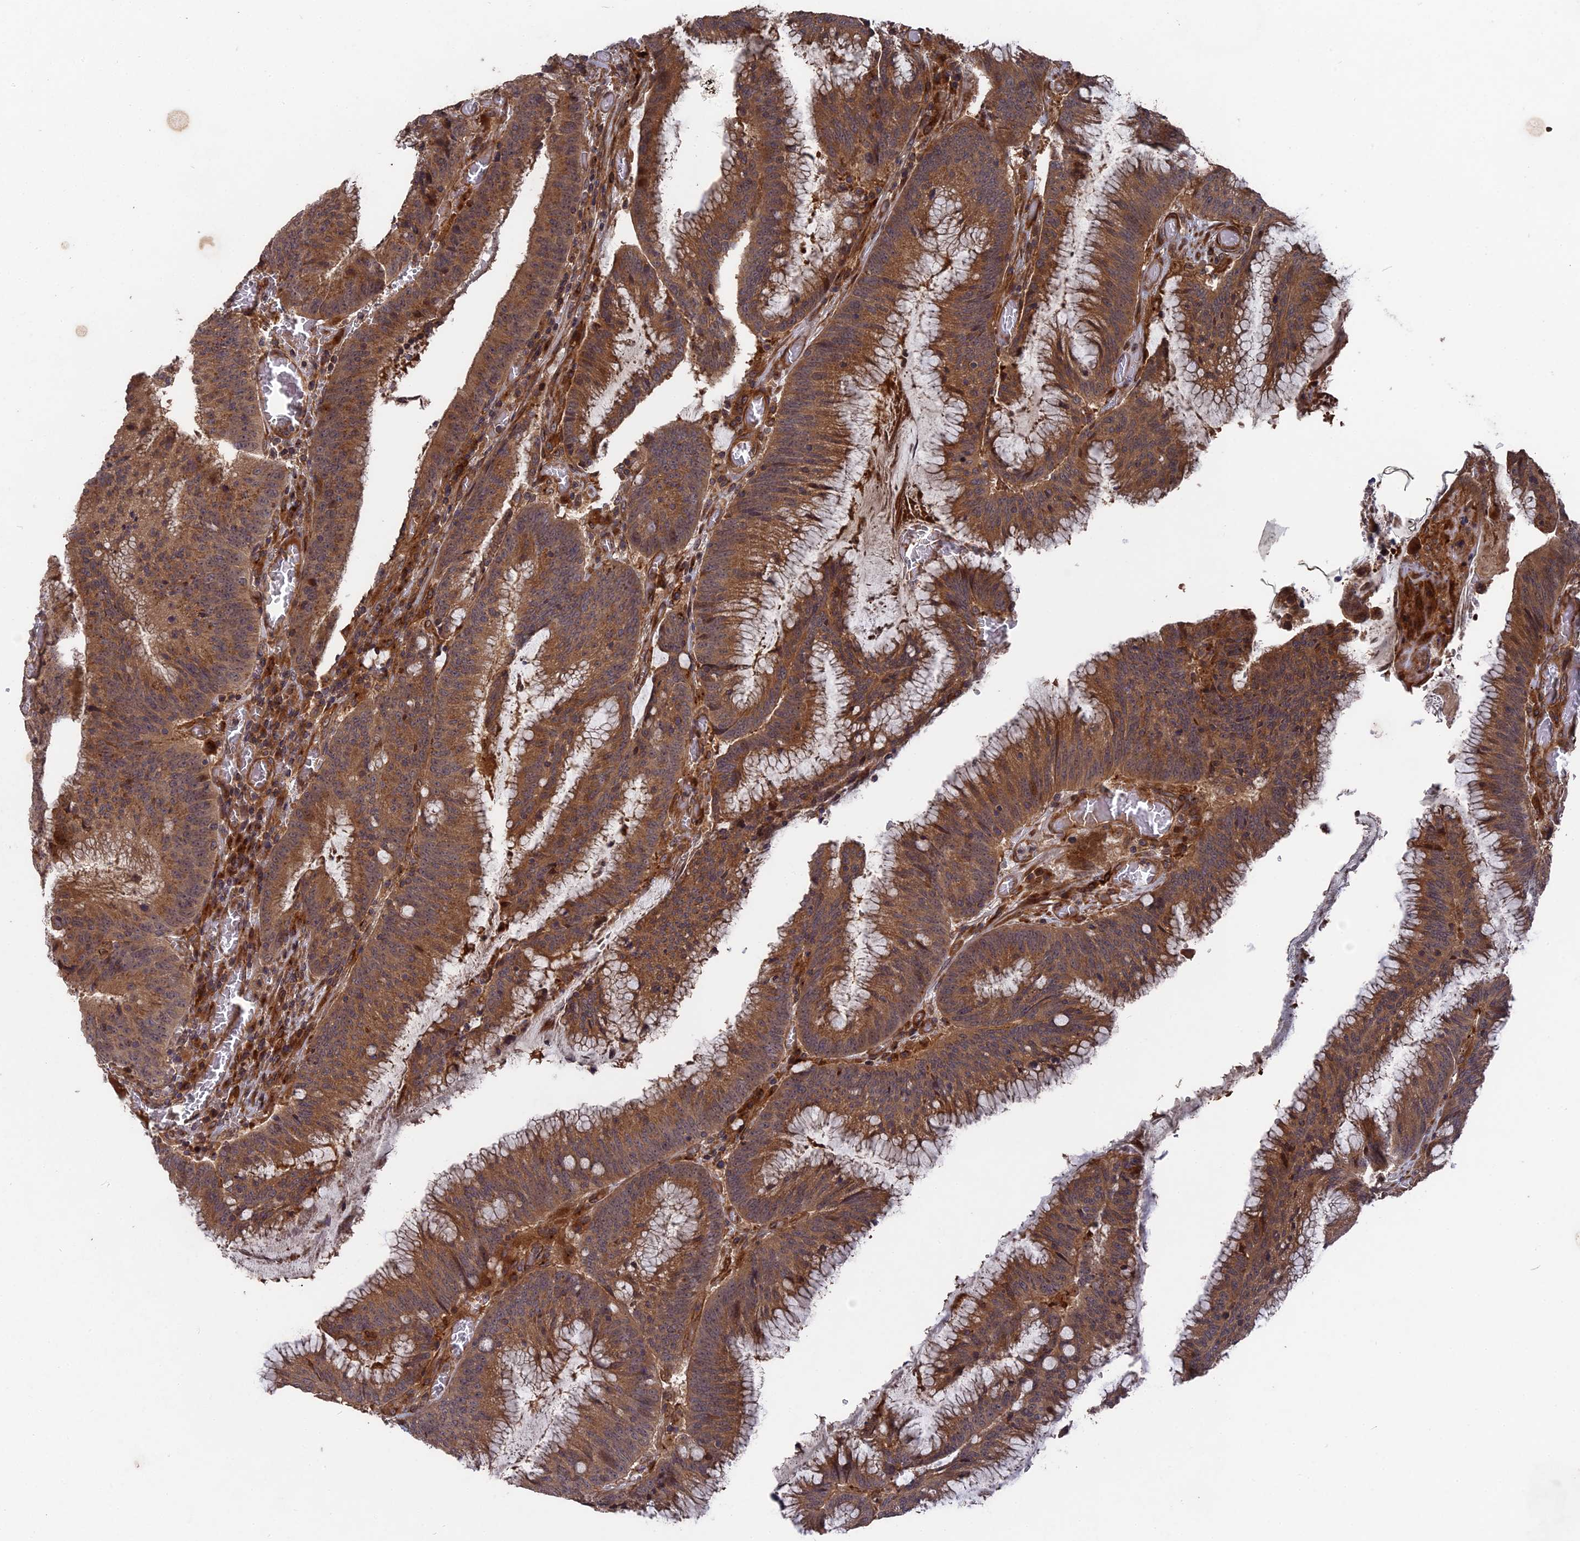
{"staining": {"intensity": "moderate", "quantity": ">75%", "location": "cytoplasmic/membranous"}, "tissue": "colorectal cancer", "cell_type": "Tumor cells", "image_type": "cancer", "snomed": [{"axis": "morphology", "description": "Adenocarcinoma, NOS"}, {"axis": "topography", "description": "Rectum"}], "caption": "A high-resolution histopathology image shows immunohistochemistry staining of colorectal cancer (adenocarcinoma), which demonstrates moderate cytoplasmic/membranous positivity in approximately >75% of tumor cells.", "gene": "DEF8", "patient": {"sex": "female", "age": 77}}